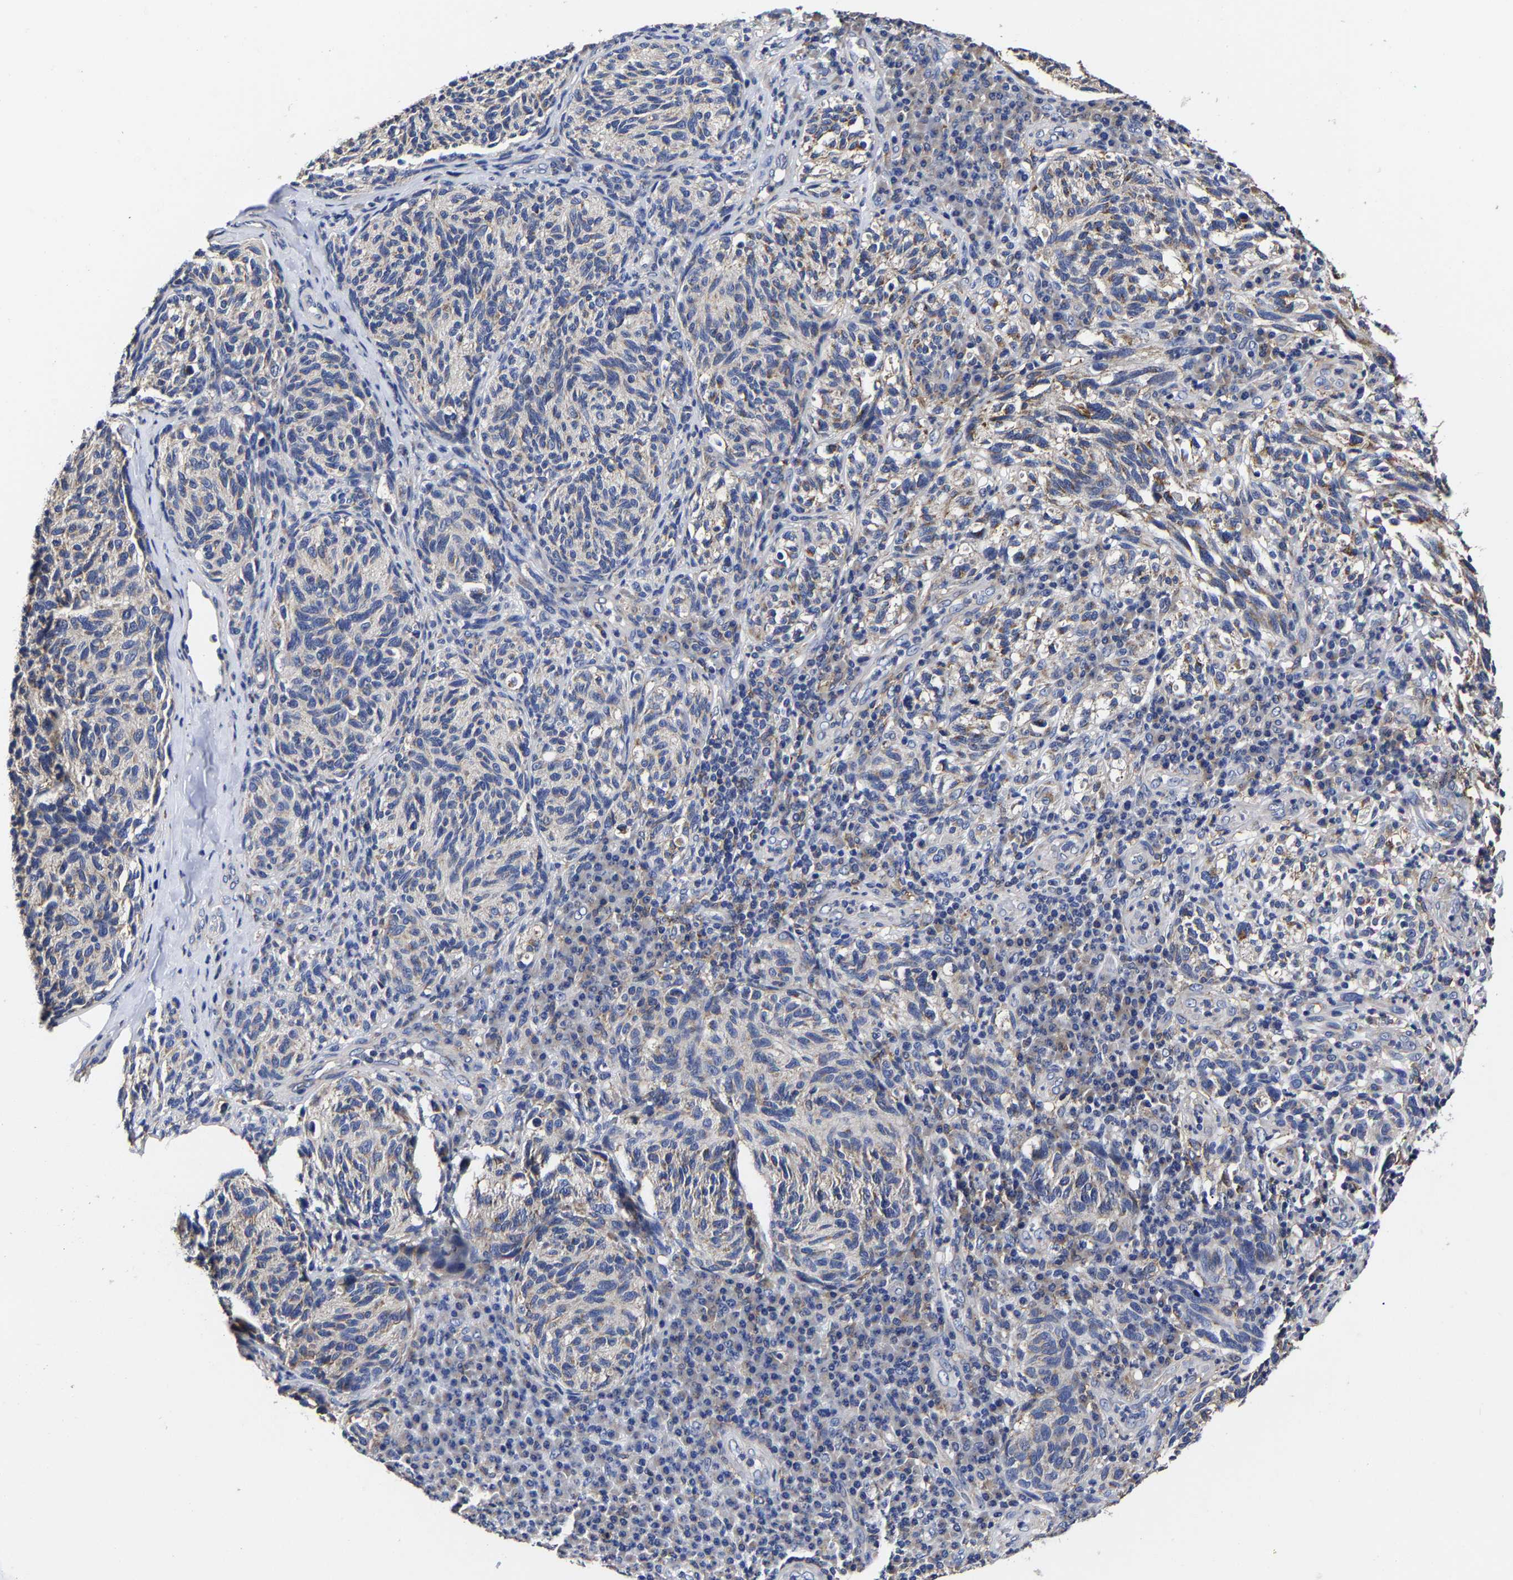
{"staining": {"intensity": "weak", "quantity": "<25%", "location": "cytoplasmic/membranous"}, "tissue": "melanoma", "cell_type": "Tumor cells", "image_type": "cancer", "snomed": [{"axis": "morphology", "description": "Malignant melanoma, NOS"}, {"axis": "topography", "description": "Skin"}], "caption": "Immunohistochemistry (IHC) photomicrograph of neoplastic tissue: human malignant melanoma stained with DAB exhibits no significant protein staining in tumor cells.", "gene": "AASS", "patient": {"sex": "female", "age": 73}}